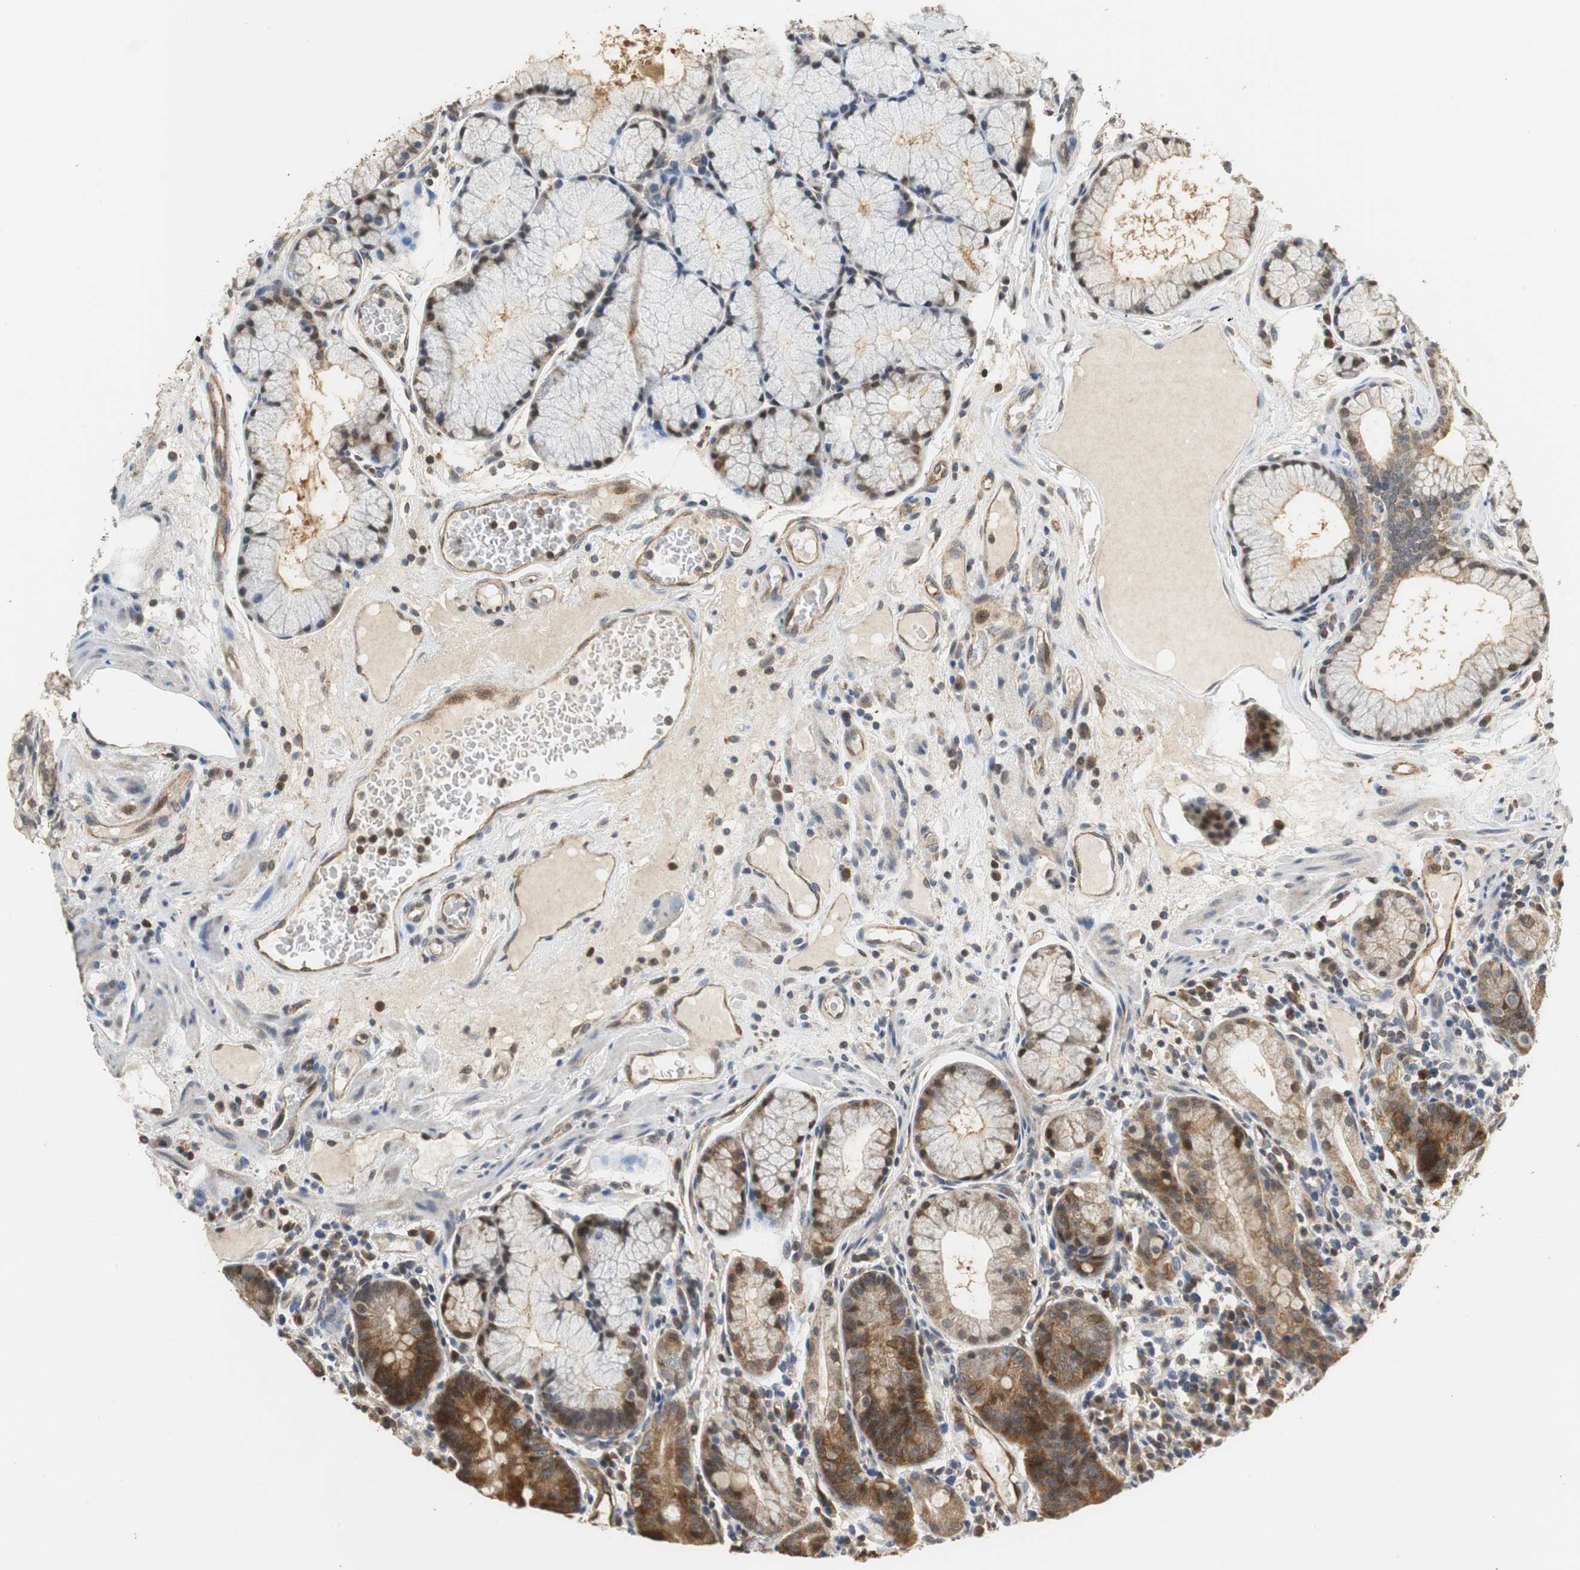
{"staining": {"intensity": "moderate", "quantity": ">75%", "location": "cytoplasmic/membranous"}, "tissue": "duodenum", "cell_type": "Glandular cells", "image_type": "normal", "snomed": [{"axis": "morphology", "description": "Normal tissue, NOS"}, {"axis": "topography", "description": "Duodenum"}], "caption": "An image of duodenum stained for a protein reveals moderate cytoplasmic/membranous brown staining in glandular cells.", "gene": "GSDMD", "patient": {"sex": "male", "age": 50}}